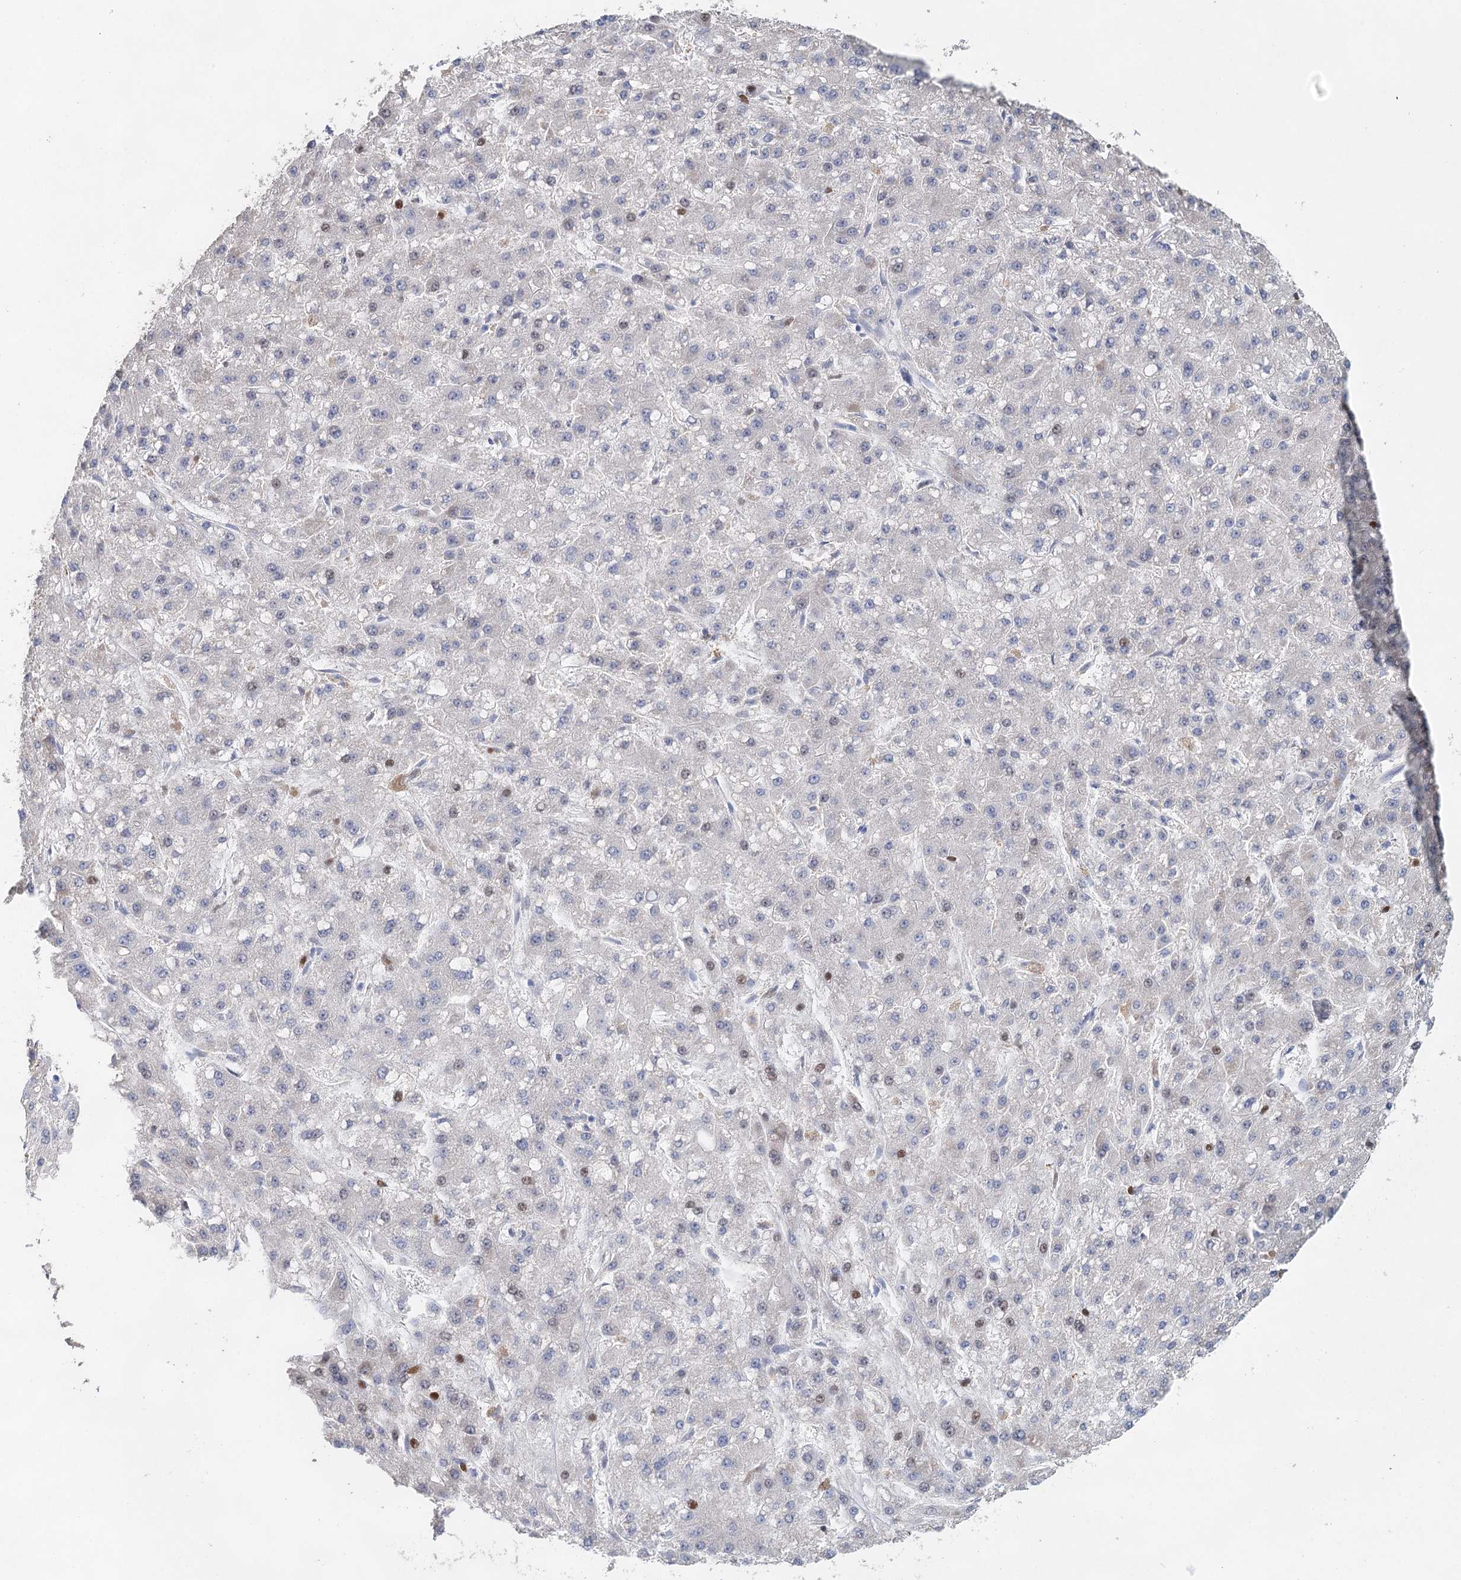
{"staining": {"intensity": "negative", "quantity": "none", "location": "none"}, "tissue": "liver cancer", "cell_type": "Tumor cells", "image_type": "cancer", "snomed": [{"axis": "morphology", "description": "Carcinoma, Hepatocellular, NOS"}, {"axis": "topography", "description": "Liver"}], "caption": "DAB (3,3'-diaminobenzidine) immunohistochemical staining of human liver hepatocellular carcinoma displays no significant expression in tumor cells.", "gene": "MYL6B", "patient": {"sex": "male", "age": 67}}